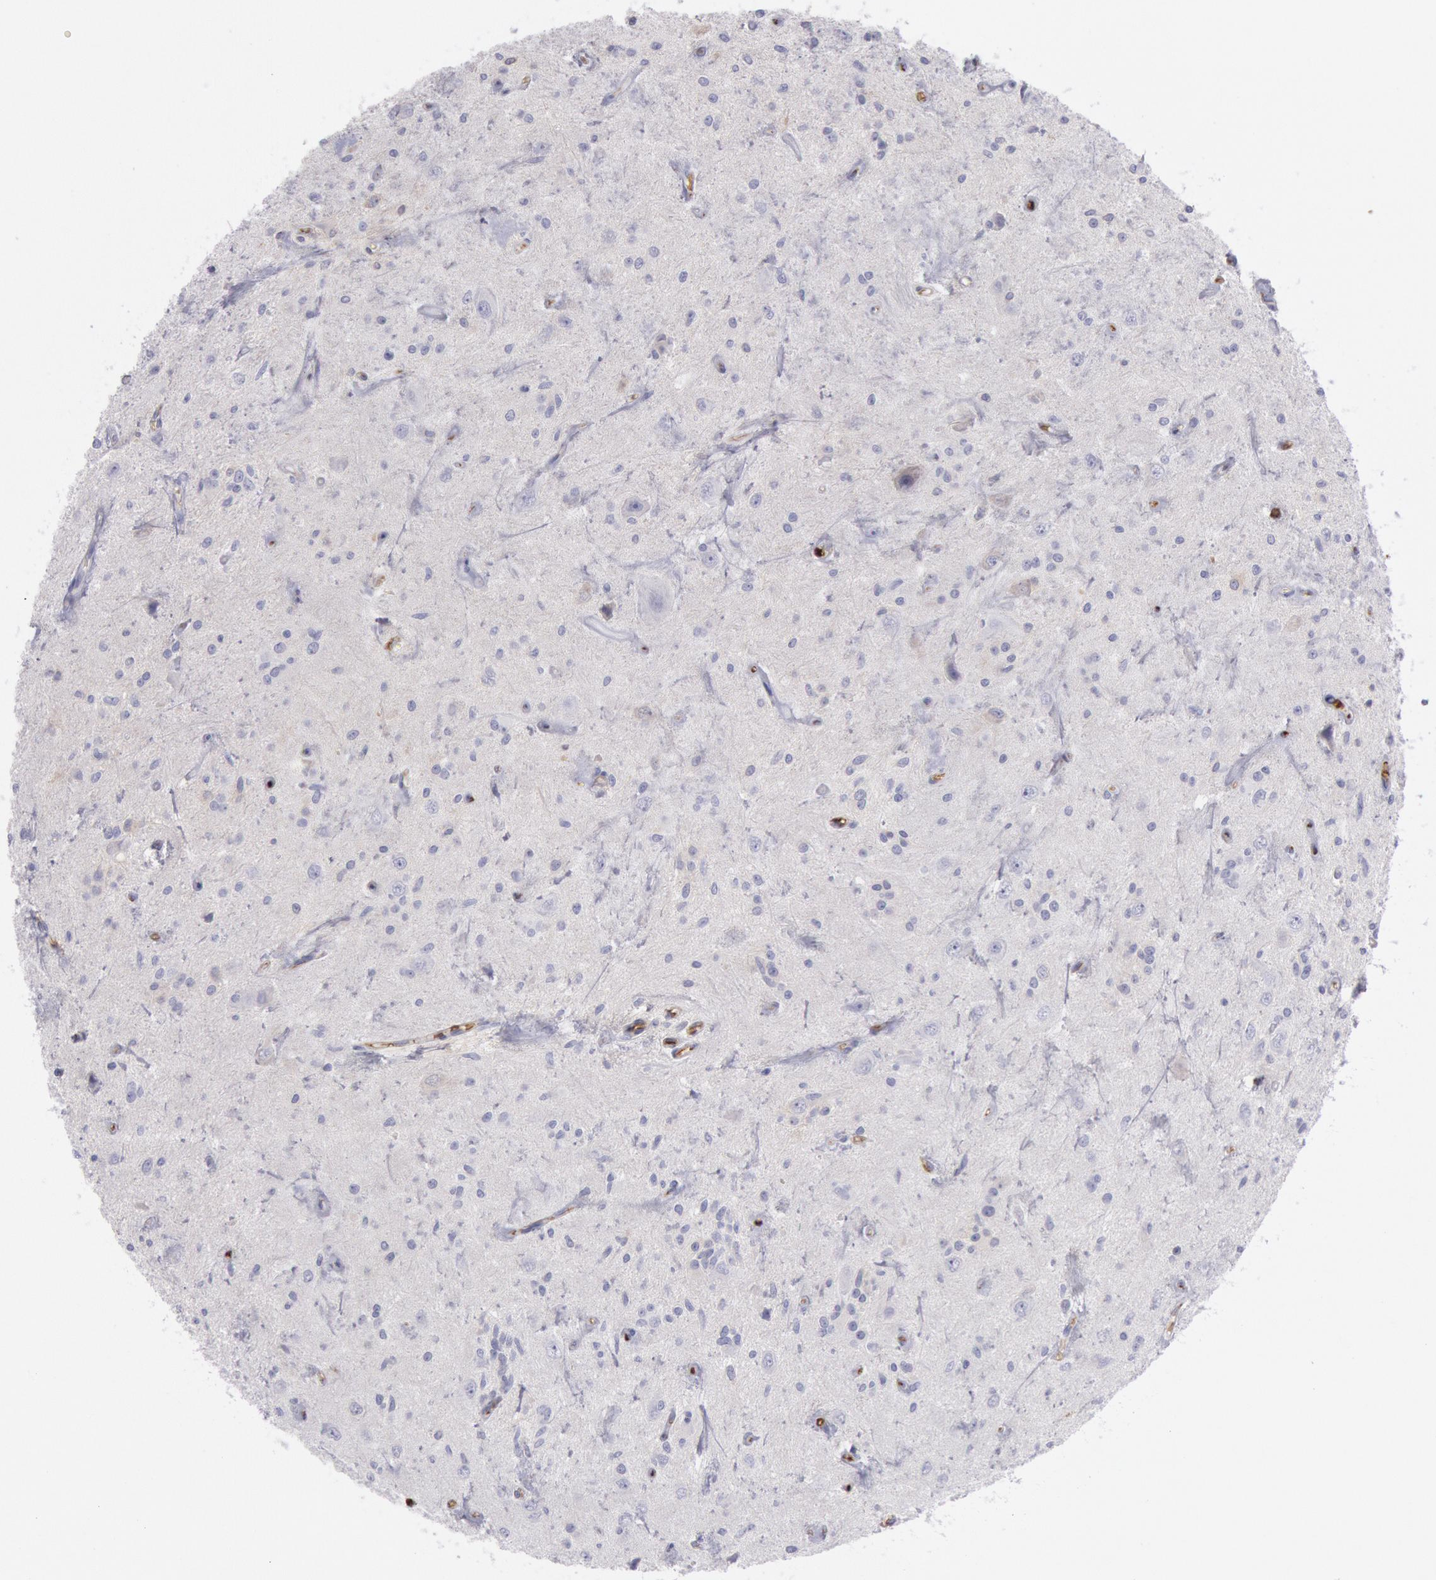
{"staining": {"intensity": "negative", "quantity": "none", "location": "none"}, "tissue": "glioma", "cell_type": "Tumor cells", "image_type": "cancer", "snomed": [{"axis": "morphology", "description": "Glioma, malignant, Low grade"}, {"axis": "topography", "description": "Brain"}], "caption": "Human glioma stained for a protein using IHC reveals no positivity in tumor cells.", "gene": "IGHA1", "patient": {"sex": "female", "age": 15}}